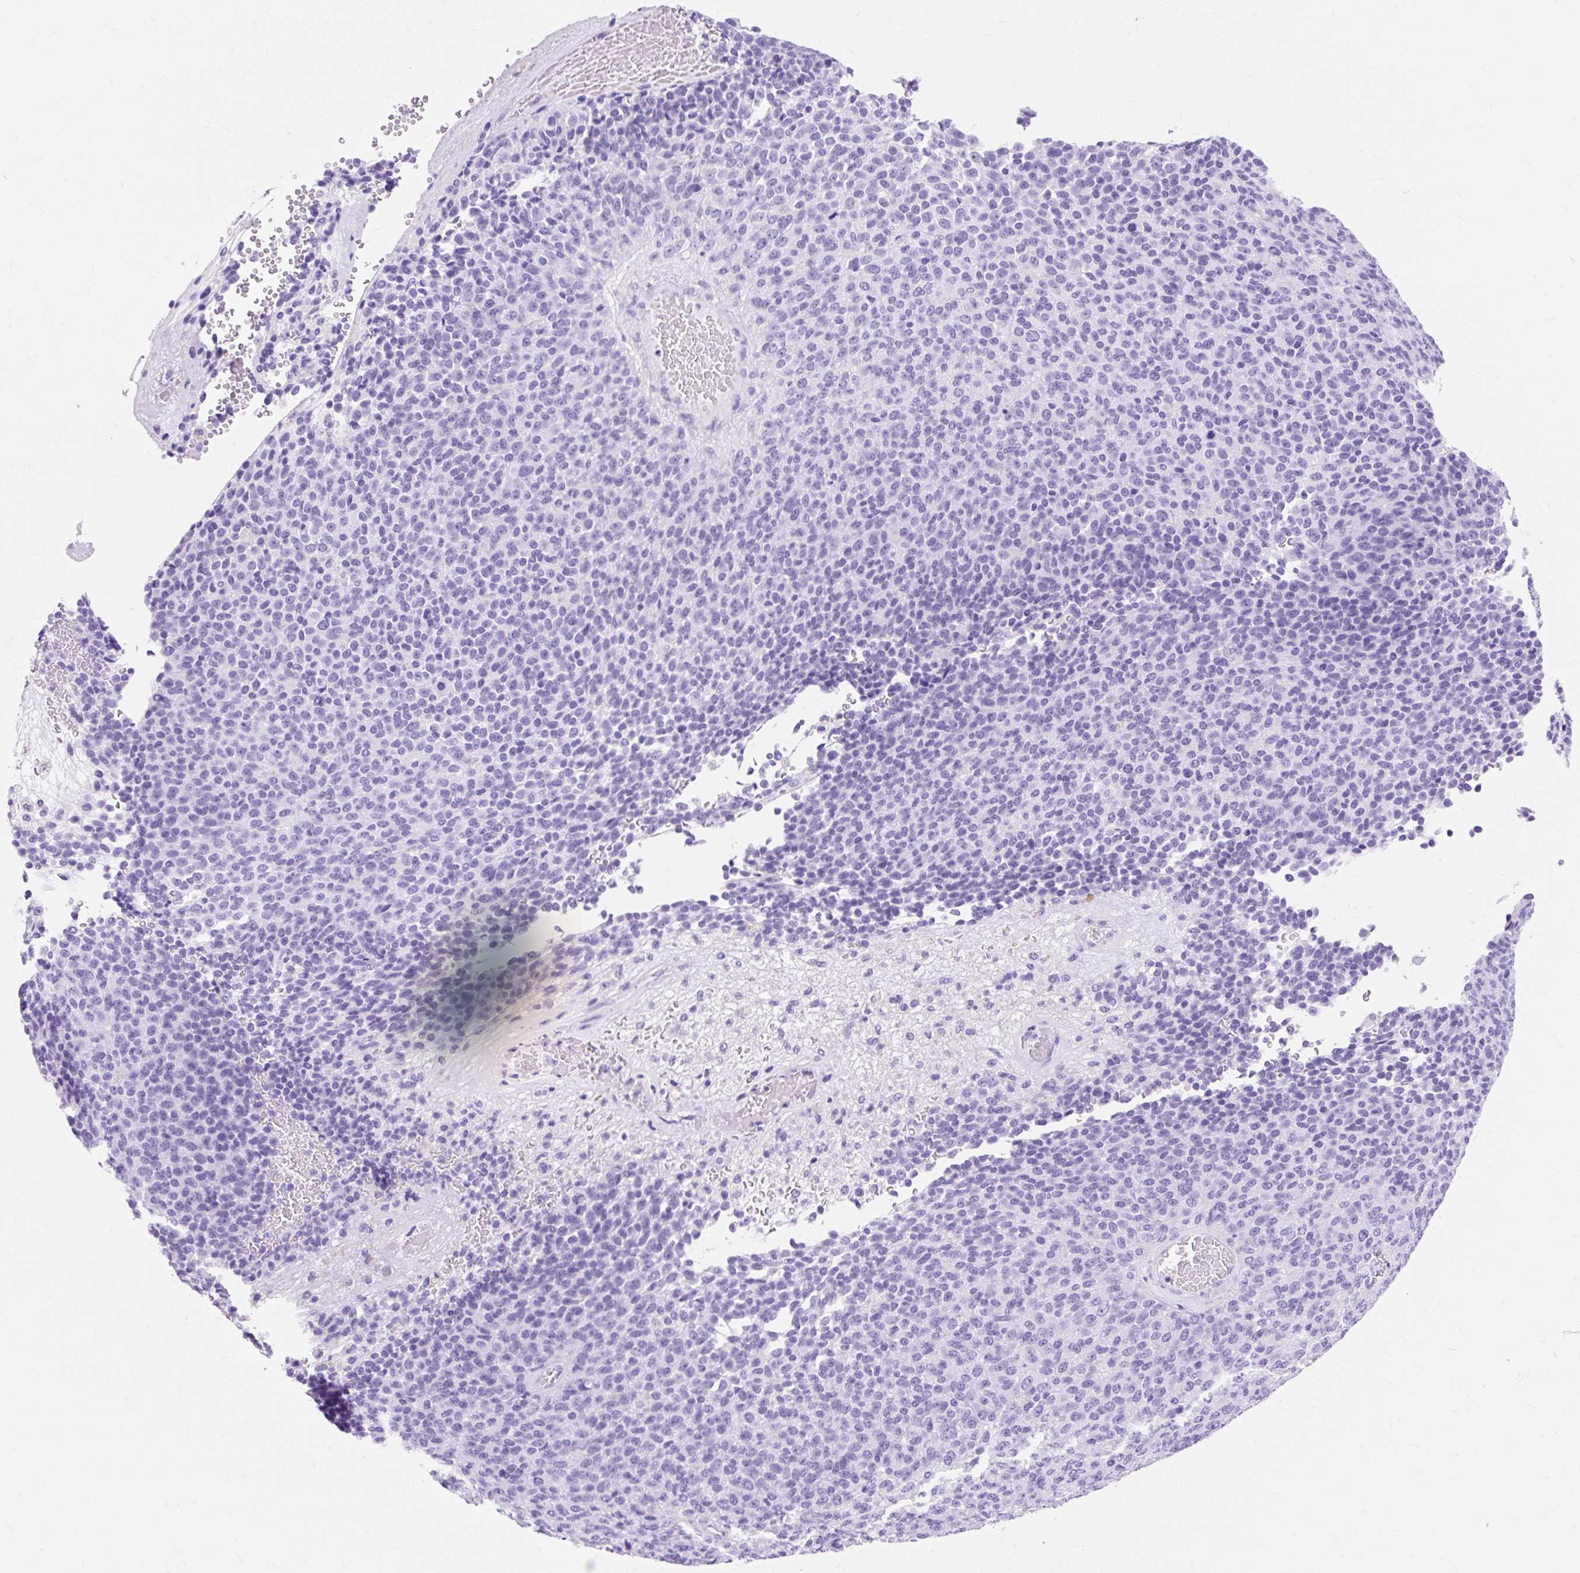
{"staining": {"intensity": "negative", "quantity": "none", "location": "none"}, "tissue": "melanoma", "cell_type": "Tumor cells", "image_type": "cancer", "snomed": [{"axis": "morphology", "description": "Malignant melanoma, Metastatic site"}, {"axis": "topography", "description": "Brain"}], "caption": "Immunohistochemistry of human melanoma reveals no staining in tumor cells.", "gene": "MBP", "patient": {"sex": "female", "age": 56}}